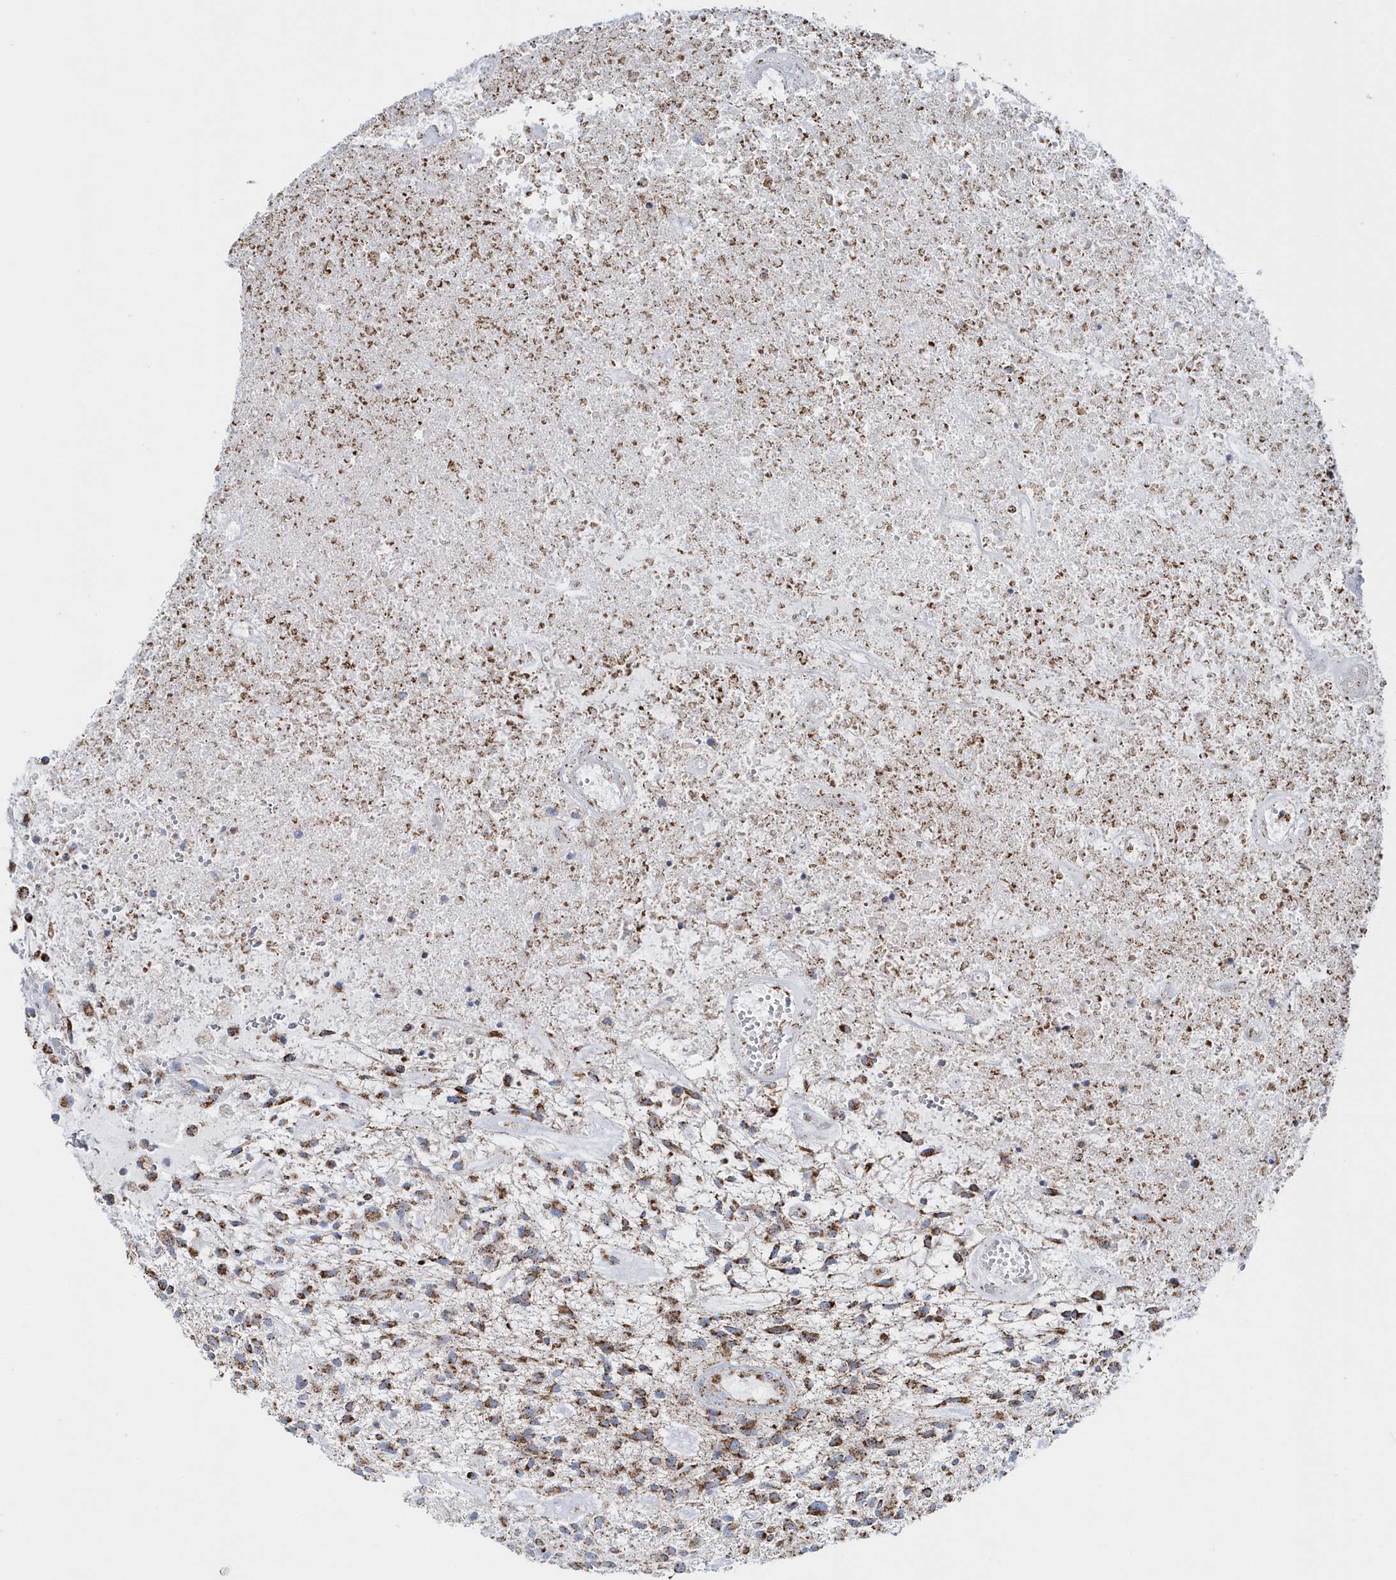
{"staining": {"intensity": "moderate", "quantity": ">75%", "location": "cytoplasmic/membranous"}, "tissue": "glioma", "cell_type": "Tumor cells", "image_type": "cancer", "snomed": [{"axis": "morphology", "description": "Glioma, malignant, High grade"}, {"axis": "topography", "description": "Brain"}], "caption": "A brown stain shows moderate cytoplasmic/membranous positivity of a protein in malignant glioma (high-grade) tumor cells.", "gene": "TMCO6", "patient": {"sex": "male", "age": 47}}